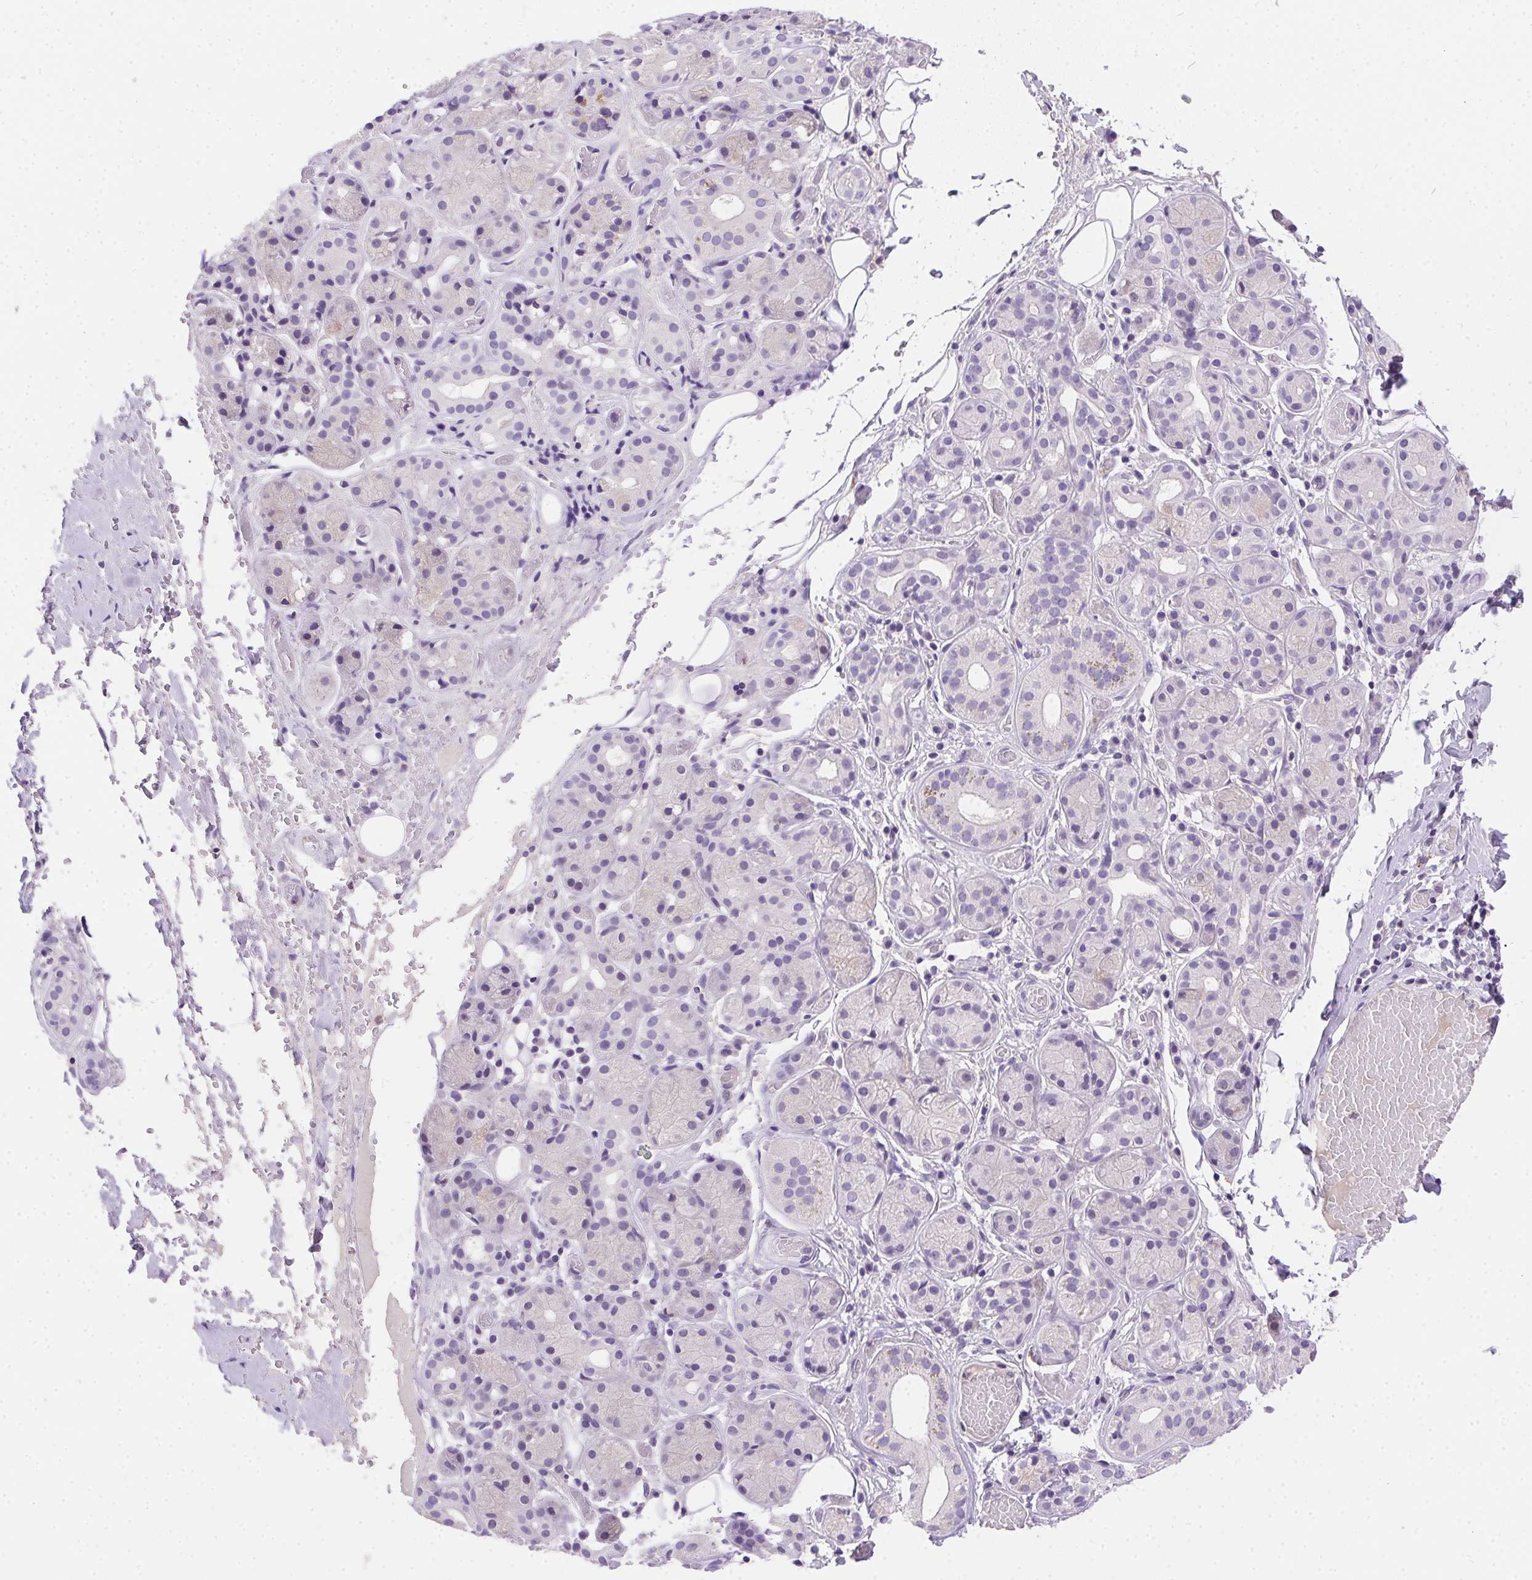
{"staining": {"intensity": "negative", "quantity": "none", "location": "none"}, "tissue": "salivary gland", "cell_type": "Glandular cells", "image_type": "normal", "snomed": [{"axis": "morphology", "description": "Normal tissue, NOS"}, {"axis": "topography", "description": "Salivary gland"}, {"axis": "topography", "description": "Peripheral nerve tissue"}], "caption": "This is an immunohistochemistry (IHC) micrograph of unremarkable human salivary gland. There is no staining in glandular cells.", "gene": "SSTR4", "patient": {"sex": "male", "age": 71}}